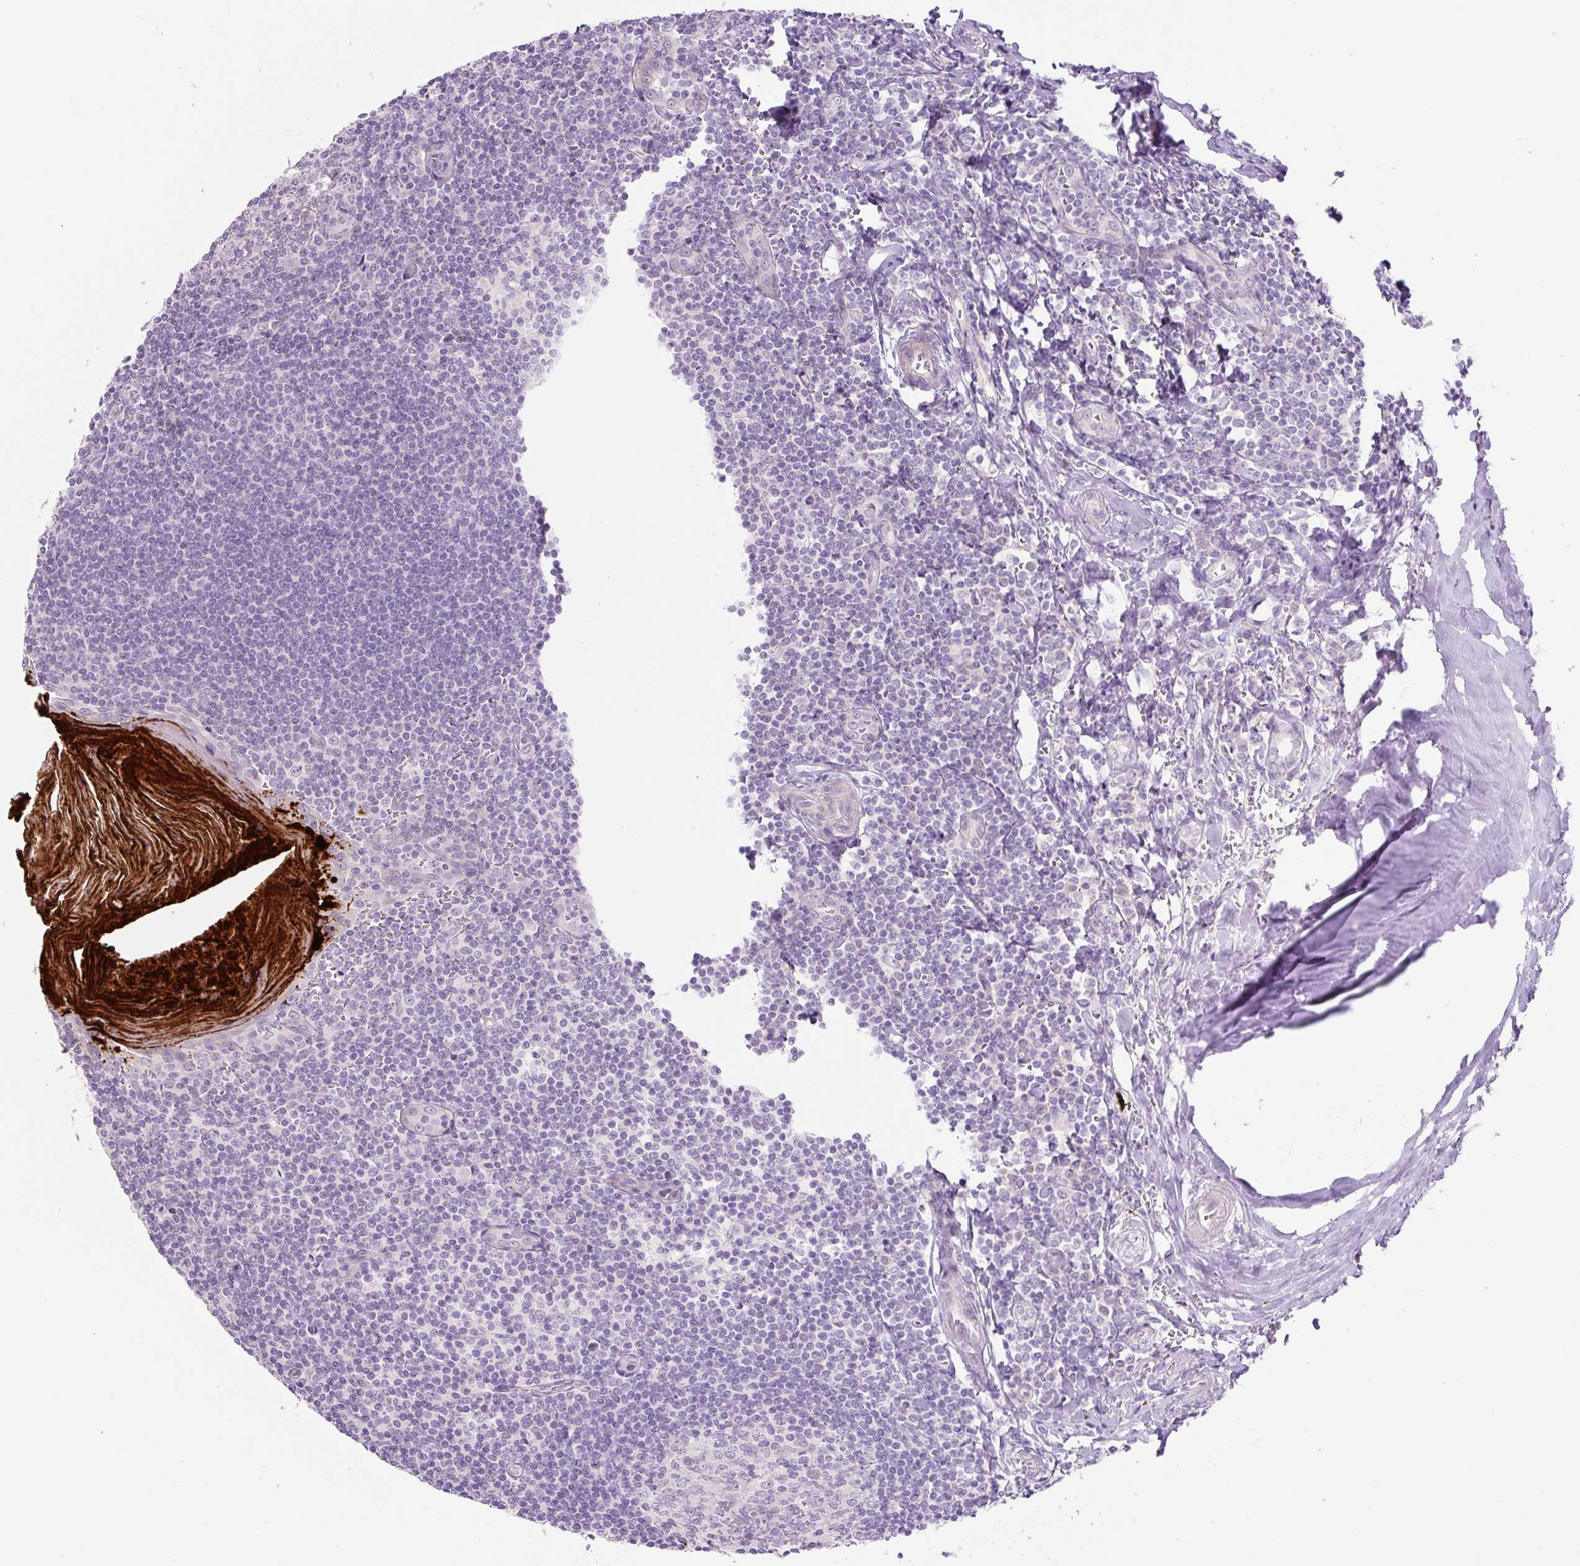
{"staining": {"intensity": "negative", "quantity": "none", "location": "none"}, "tissue": "tonsil", "cell_type": "Germinal center cells", "image_type": "normal", "snomed": [{"axis": "morphology", "description": "Normal tissue, NOS"}, {"axis": "topography", "description": "Tonsil"}], "caption": "Immunohistochemistry of benign human tonsil demonstrates no positivity in germinal center cells. (DAB immunohistochemistry (IHC), high magnification).", "gene": "OGDHL", "patient": {"sex": "male", "age": 27}}